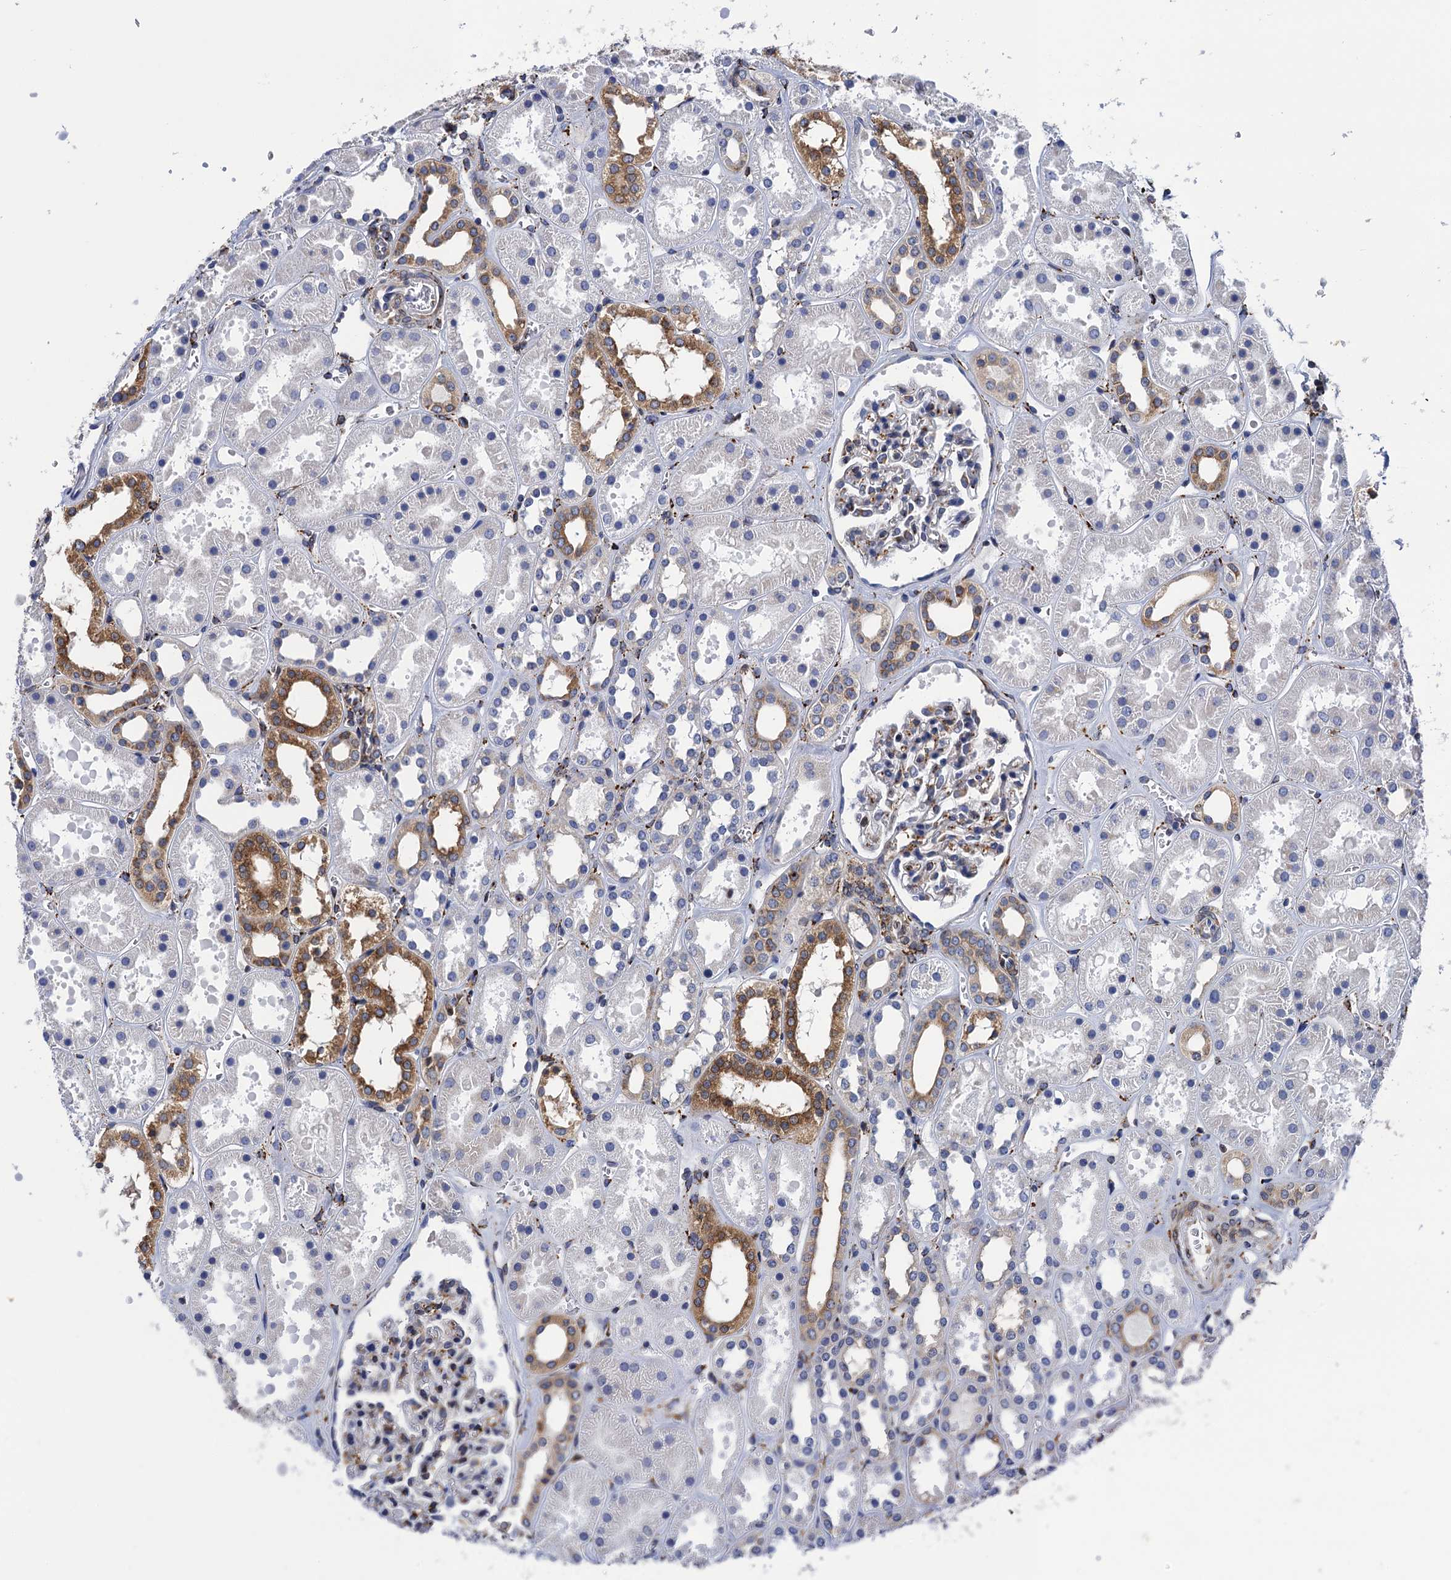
{"staining": {"intensity": "moderate", "quantity": "<25%", "location": "cytoplasmic/membranous"}, "tissue": "kidney", "cell_type": "Cells in glomeruli", "image_type": "normal", "snomed": [{"axis": "morphology", "description": "Normal tissue, NOS"}, {"axis": "topography", "description": "Kidney"}], "caption": "A photomicrograph showing moderate cytoplasmic/membranous expression in about <25% of cells in glomeruli in normal kidney, as visualized by brown immunohistochemical staining.", "gene": "POGLUT3", "patient": {"sex": "female", "age": 41}}